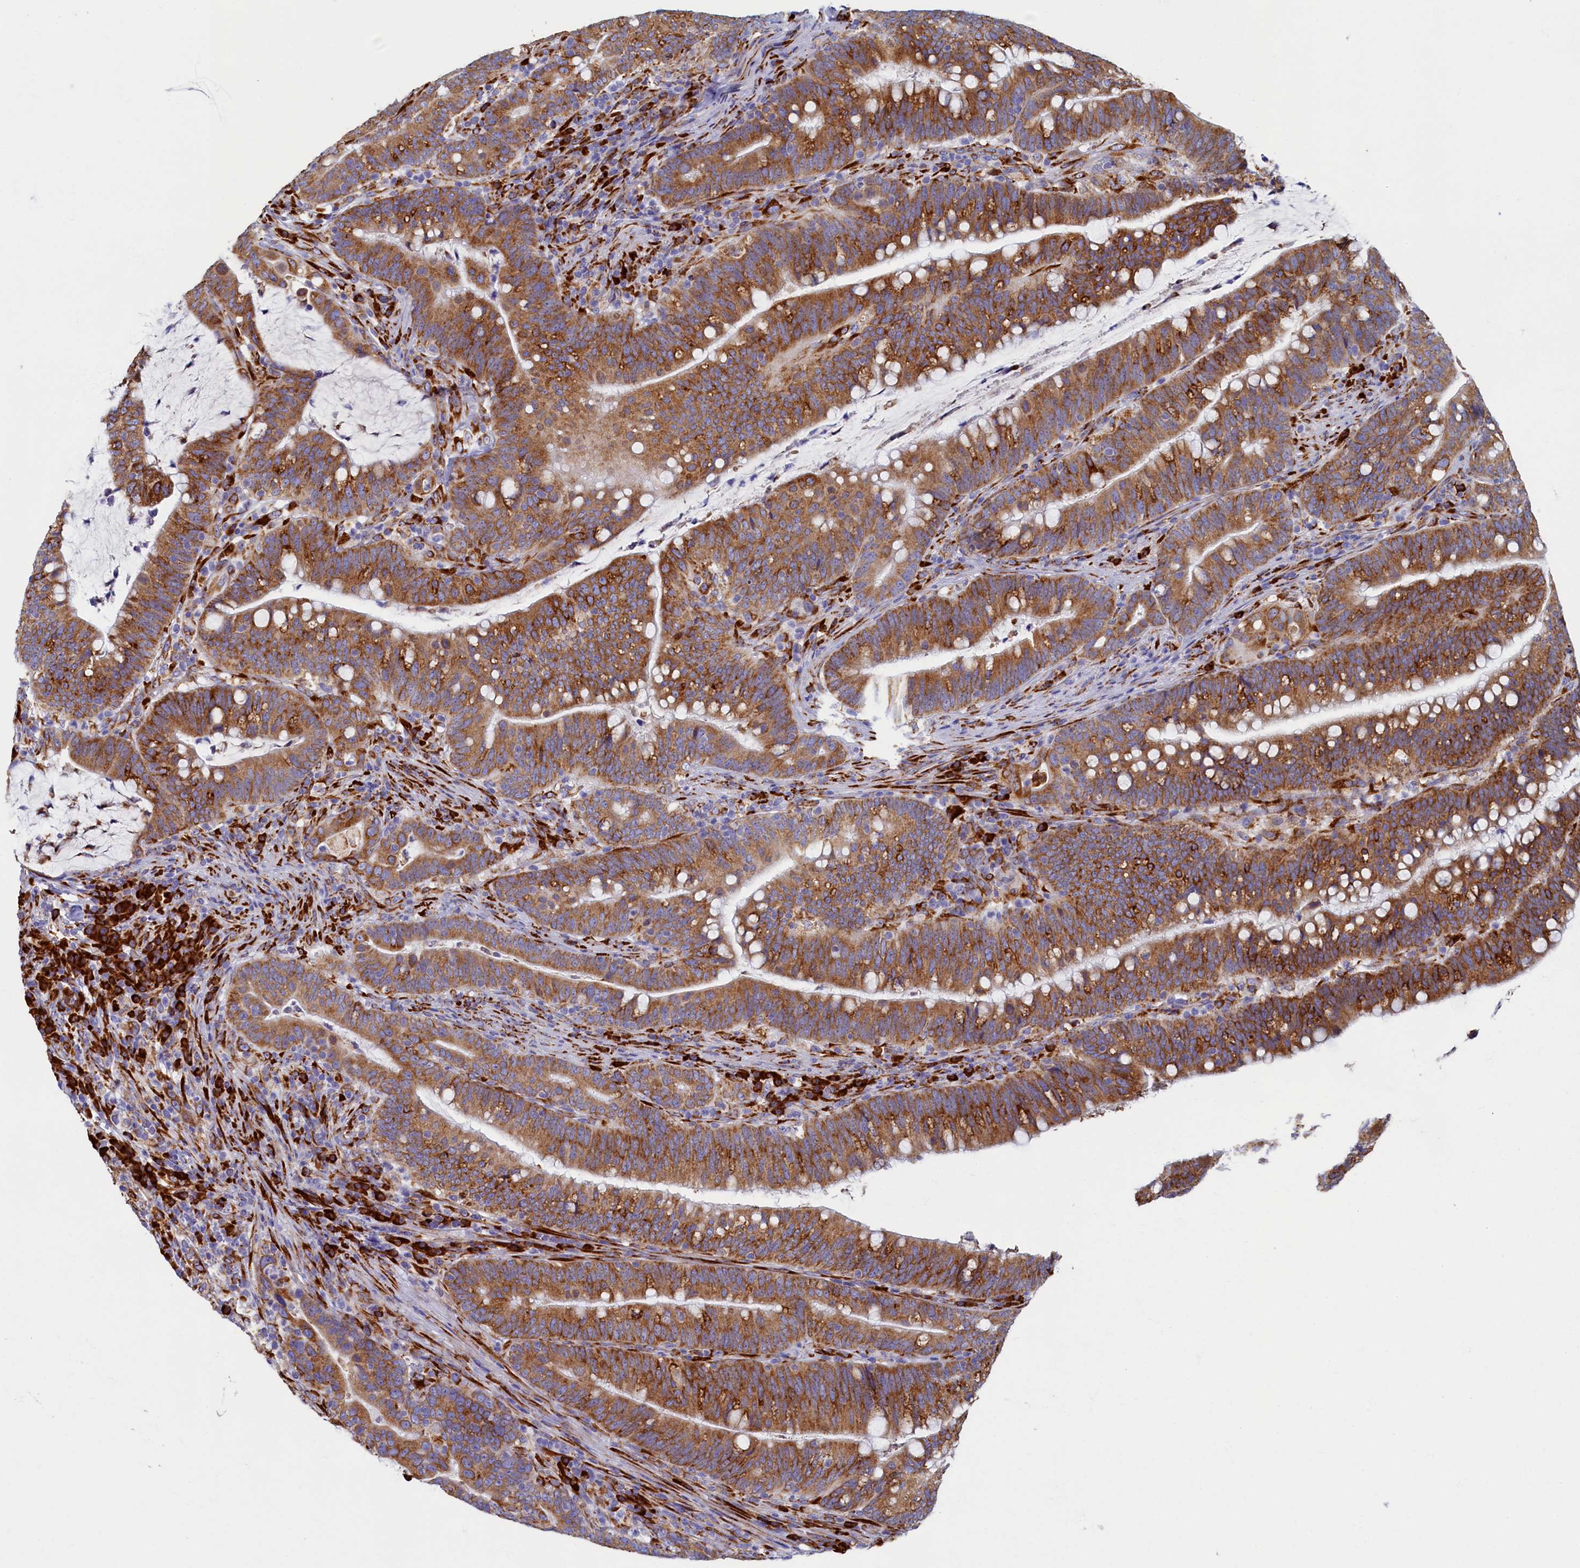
{"staining": {"intensity": "moderate", "quantity": ">75%", "location": "cytoplasmic/membranous"}, "tissue": "colorectal cancer", "cell_type": "Tumor cells", "image_type": "cancer", "snomed": [{"axis": "morphology", "description": "Adenocarcinoma, NOS"}, {"axis": "topography", "description": "Colon"}], "caption": "Immunohistochemistry (IHC) (DAB (3,3'-diaminobenzidine)) staining of colorectal cancer reveals moderate cytoplasmic/membranous protein positivity in approximately >75% of tumor cells.", "gene": "TMEM18", "patient": {"sex": "female", "age": 66}}